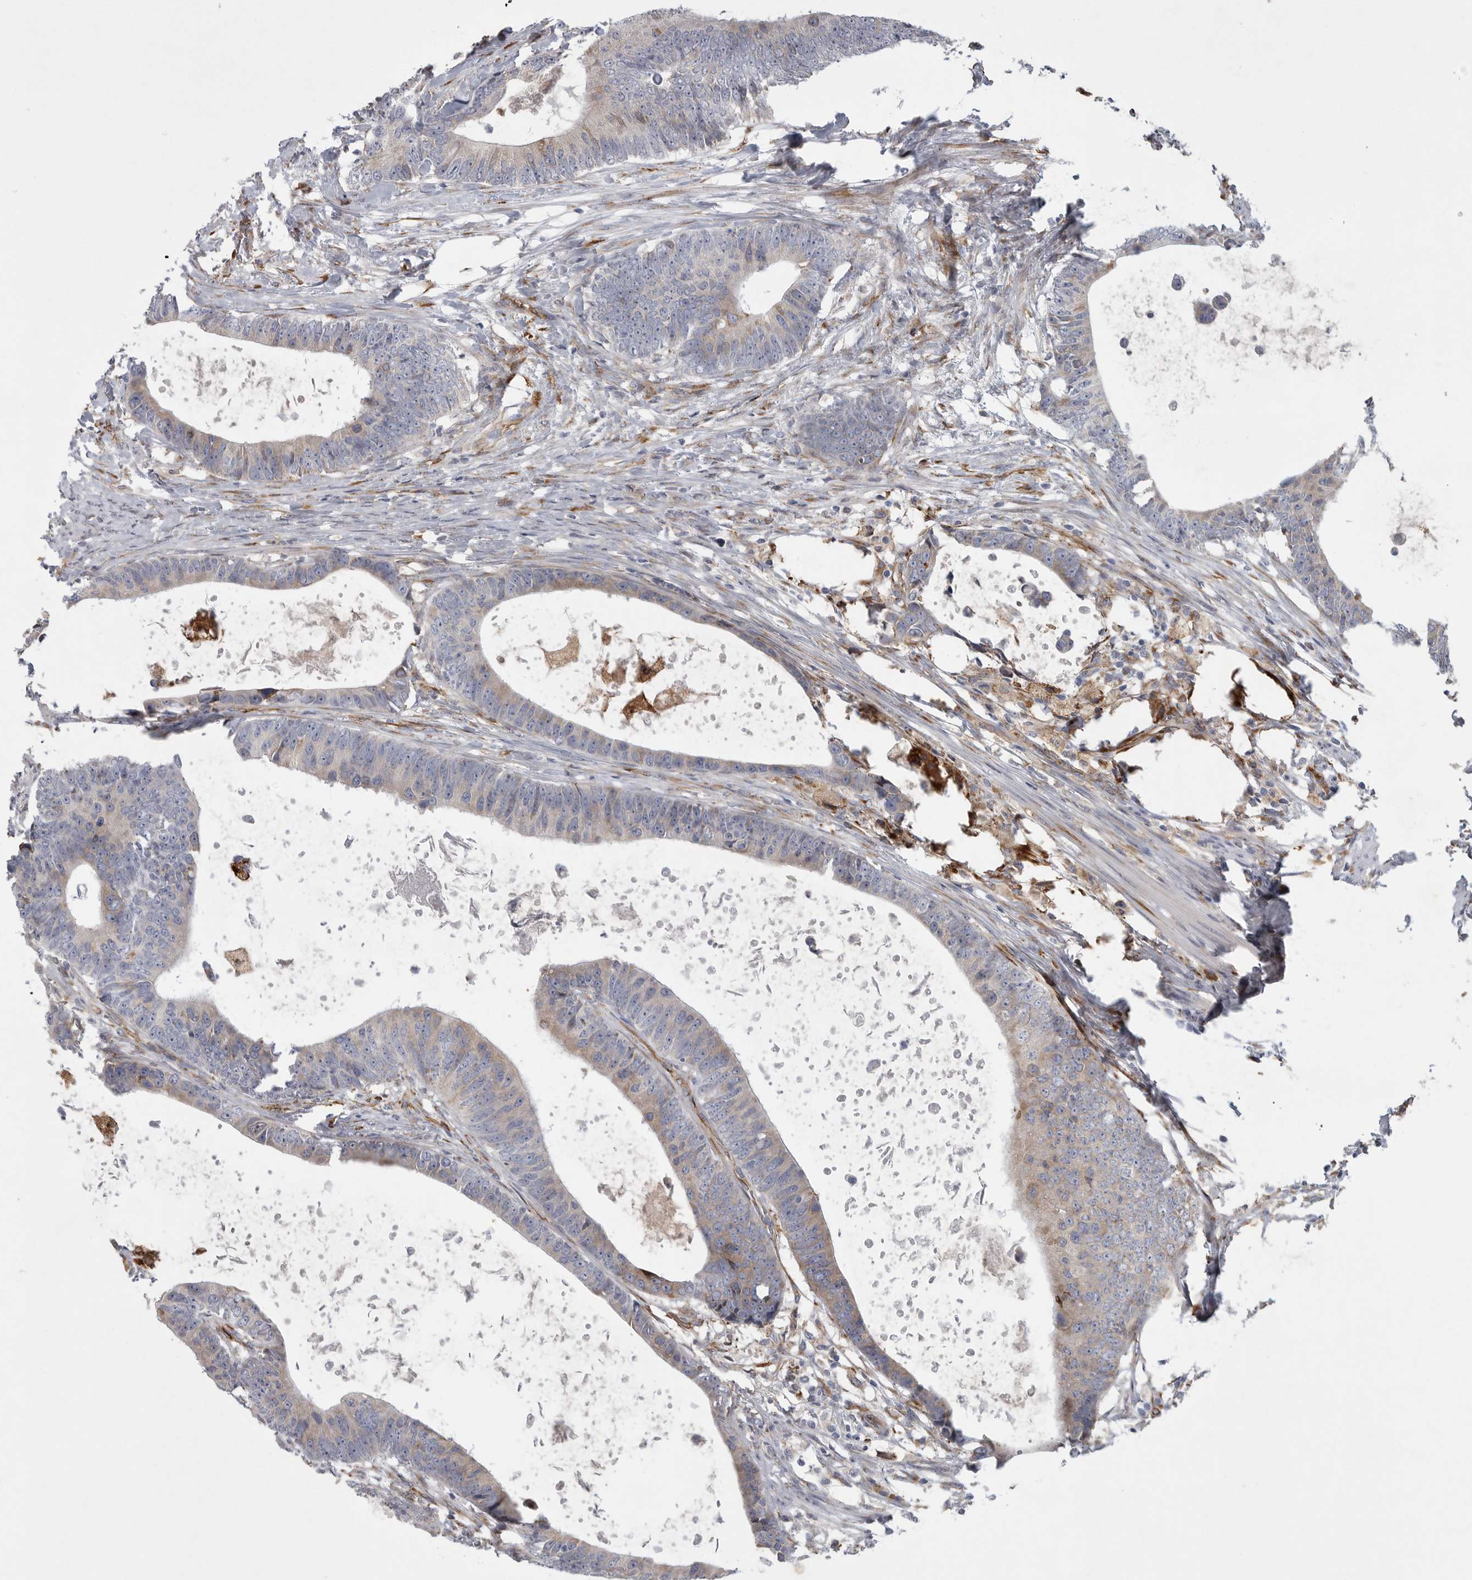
{"staining": {"intensity": "weak", "quantity": "25%-75%", "location": "cytoplasmic/membranous"}, "tissue": "colorectal cancer", "cell_type": "Tumor cells", "image_type": "cancer", "snomed": [{"axis": "morphology", "description": "Adenocarcinoma, NOS"}, {"axis": "topography", "description": "Colon"}], "caption": "A photomicrograph of human colorectal cancer stained for a protein displays weak cytoplasmic/membranous brown staining in tumor cells.", "gene": "MINPP1", "patient": {"sex": "male", "age": 56}}